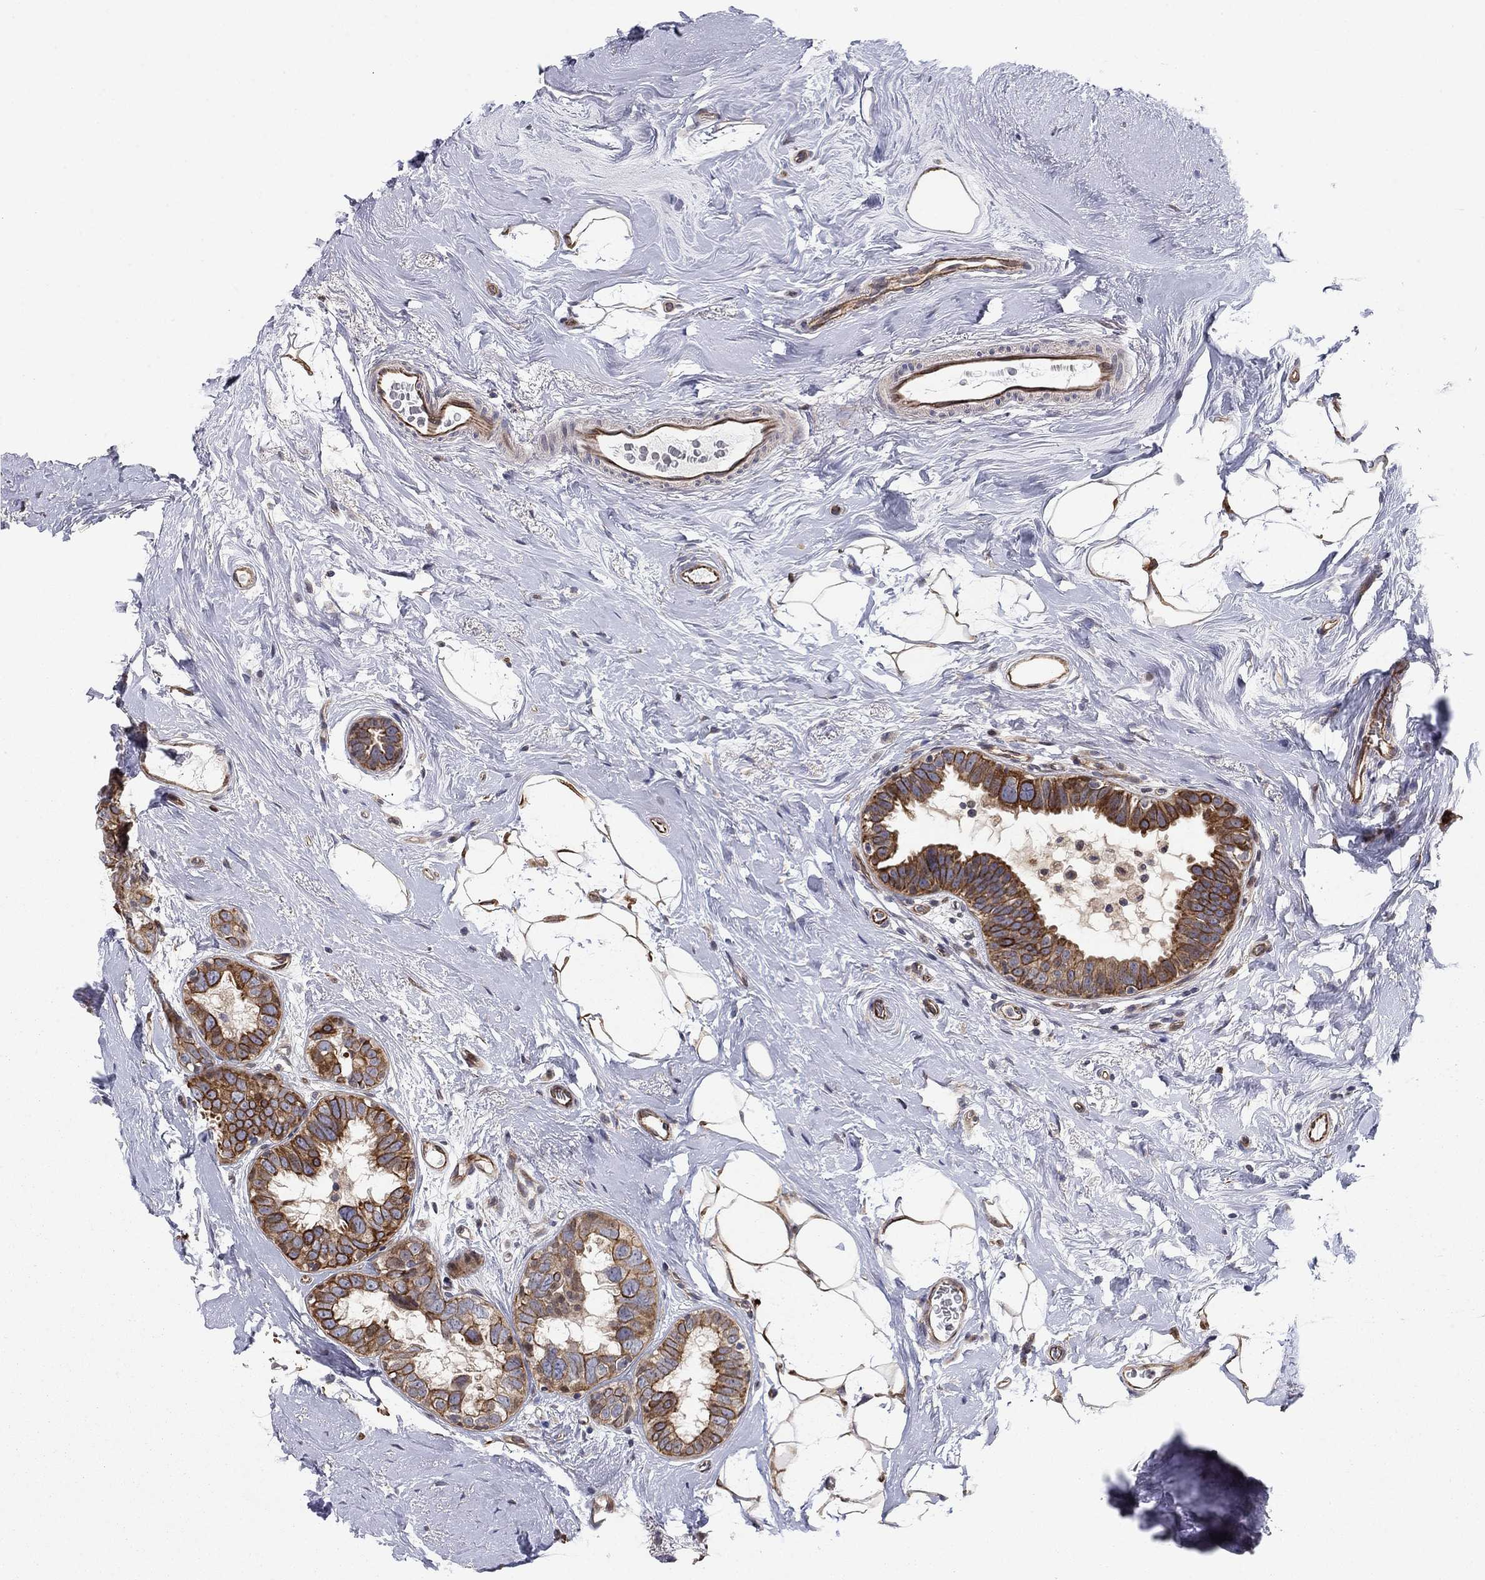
{"staining": {"intensity": "strong", "quantity": "25%-75%", "location": "cytoplasmic/membranous"}, "tissue": "breast cancer", "cell_type": "Tumor cells", "image_type": "cancer", "snomed": [{"axis": "morphology", "description": "Duct carcinoma"}, {"axis": "topography", "description": "Breast"}], "caption": "Human infiltrating ductal carcinoma (breast) stained for a protein (brown) shows strong cytoplasmic/membranous positive positivity in approximately 25%-75% of tumor cells.", "gene": "BCL11A", "patient": {"sex": "female", "age": 55}}